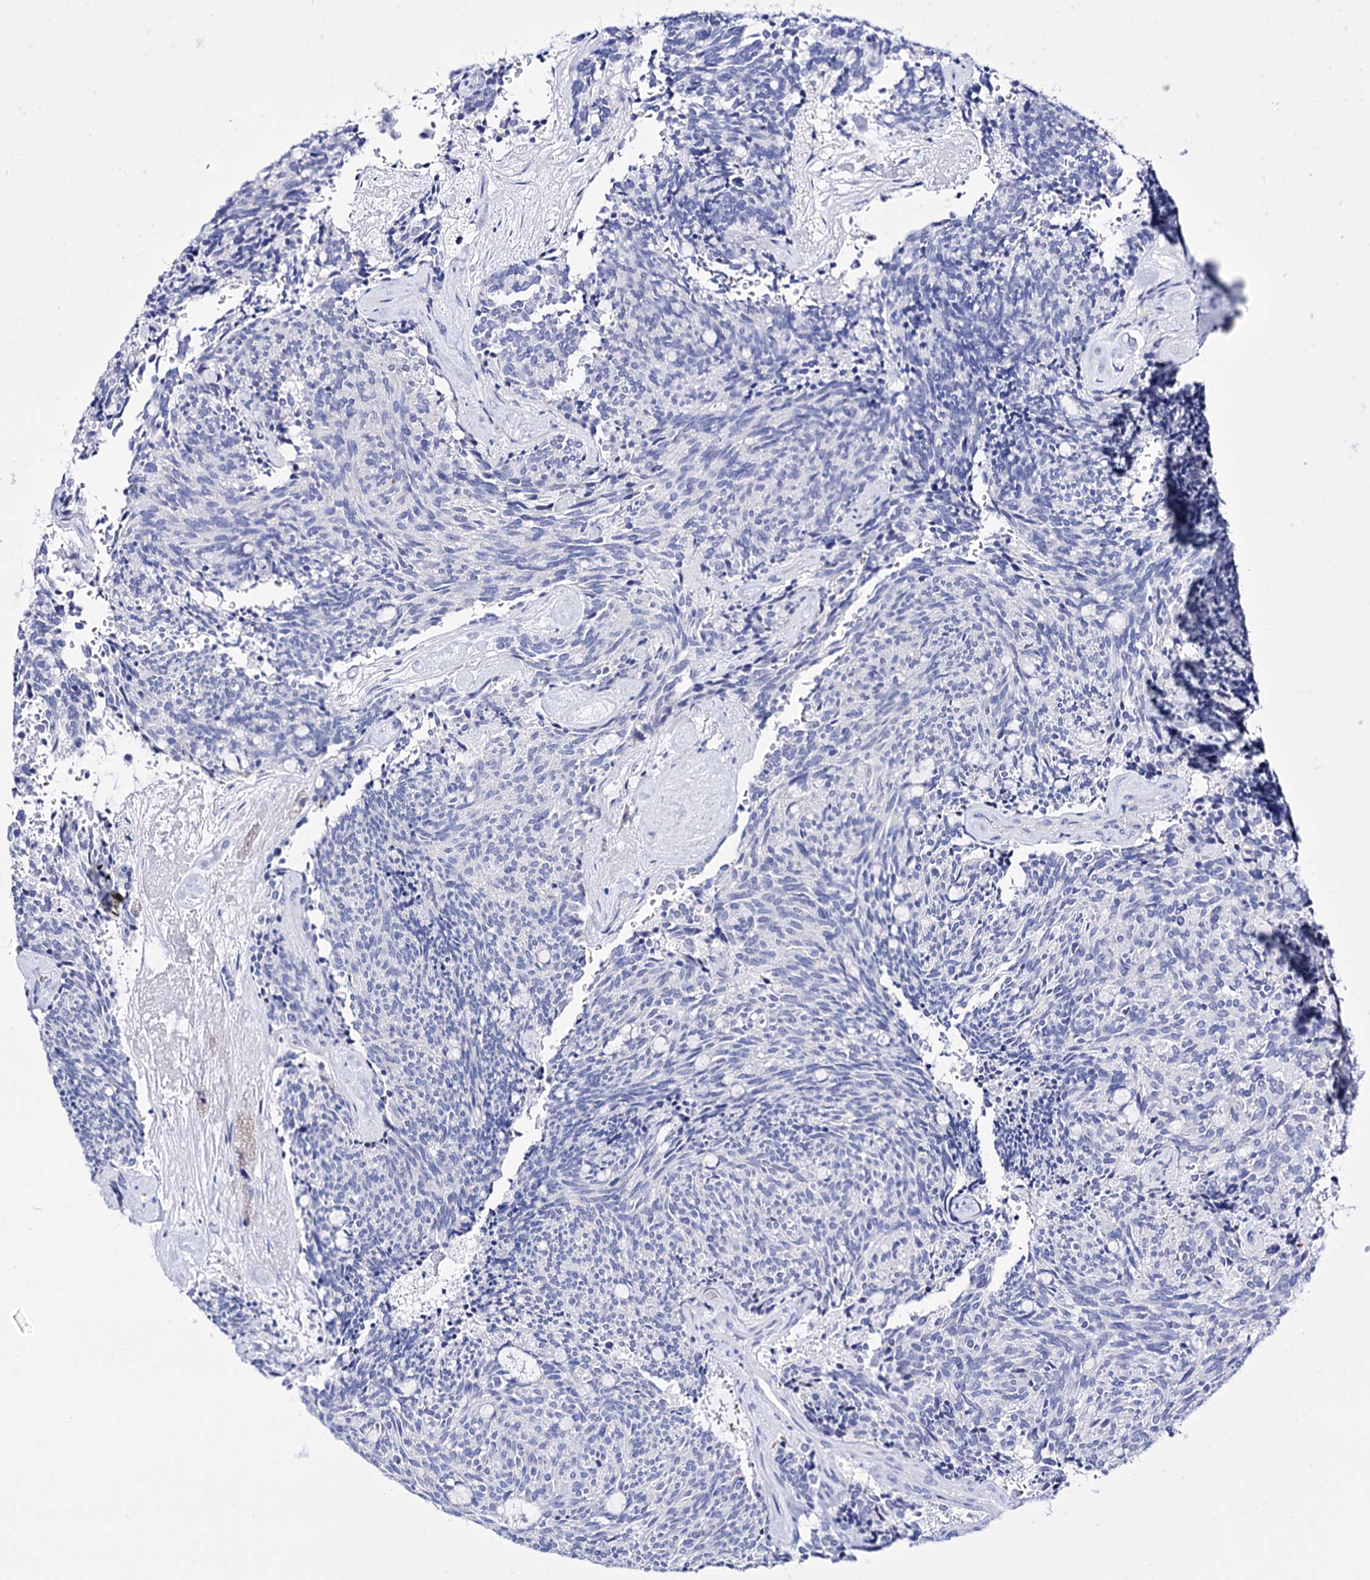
{"staining": {"intensity": "negative", "quantity": "none", "location": "none"}, "tissue": "carcinoid", "cell_type": "Tumor cells", "image_type": "cancer", "snomed": [{"axis": "morphology", "description": "Carcinoid, malignant, NOS"}, {"axis": "topography", "description": "Pancreas"}], "caption": "This photomicrograph is of carcinoid stained with immunohistochemistry (IHC) to label a protein in brown with the nuclei are counter-stained blue. There is no staining in tumor cells.", "gene": "YARS2", "patient": {"sex": "female", "age": 54}}